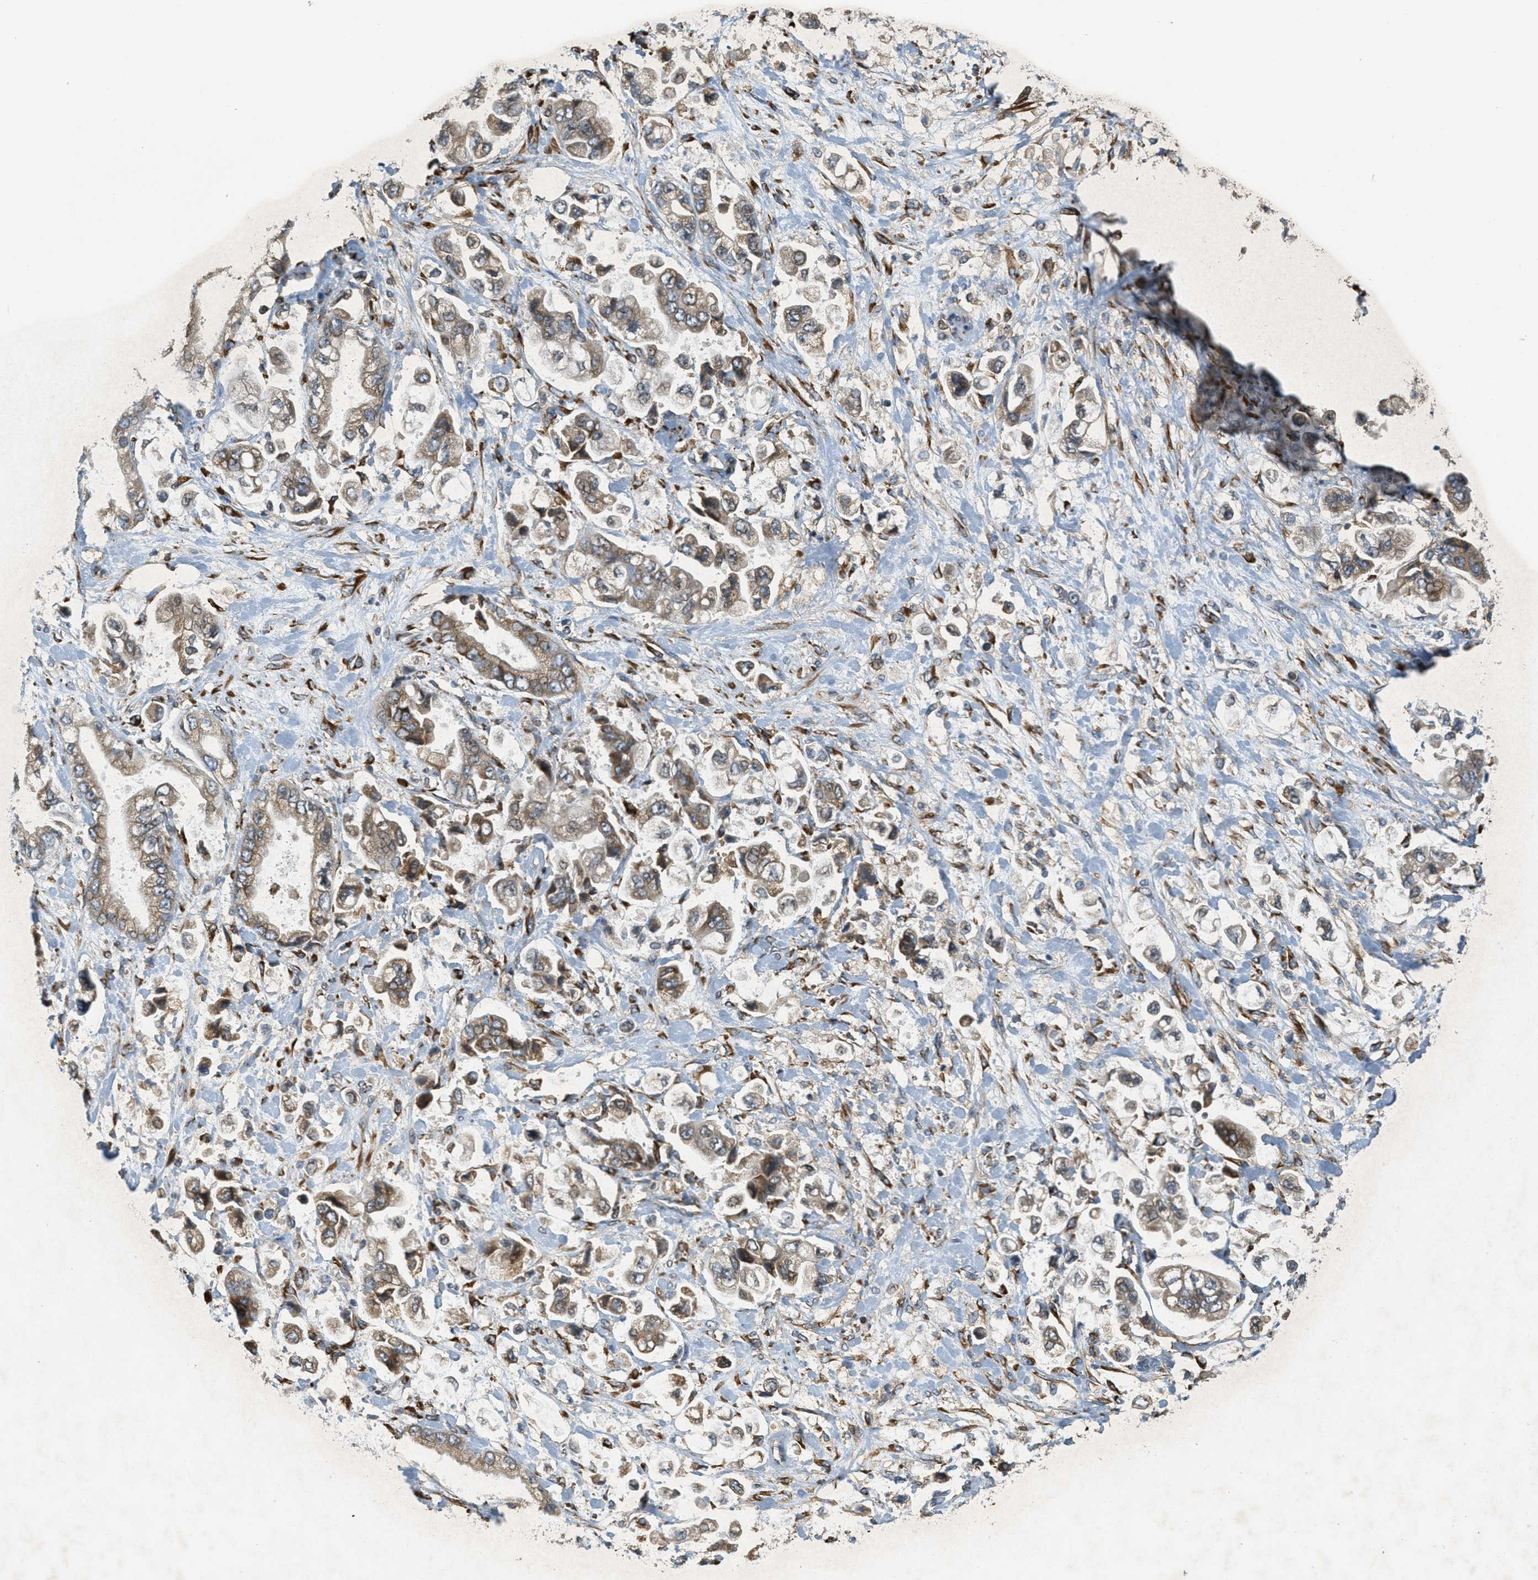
{"staining": {"intensity": "moderate", "quantity": "25%-75%", "location": "cytoplasmic/membranous"}, "tissue": "stomach cancer", "cell_type": "Tumor cells", "image_type": "cancer", "snomed": [{"axis": "morphology", "description": "Normal tissue, NOS"}, {"axis": "morphology", "description": "Adenocarcinoma, NOS"}, {"axis": "topography", "description": "Stomach"}], "caption": "A brown stain shows moderate cytoplasmic/membranous staining of a protein in adenocarcinoma (stomach) tumor cells.", "gene": "PCDH18", "patient": {"sex": "male", "age": 62}}